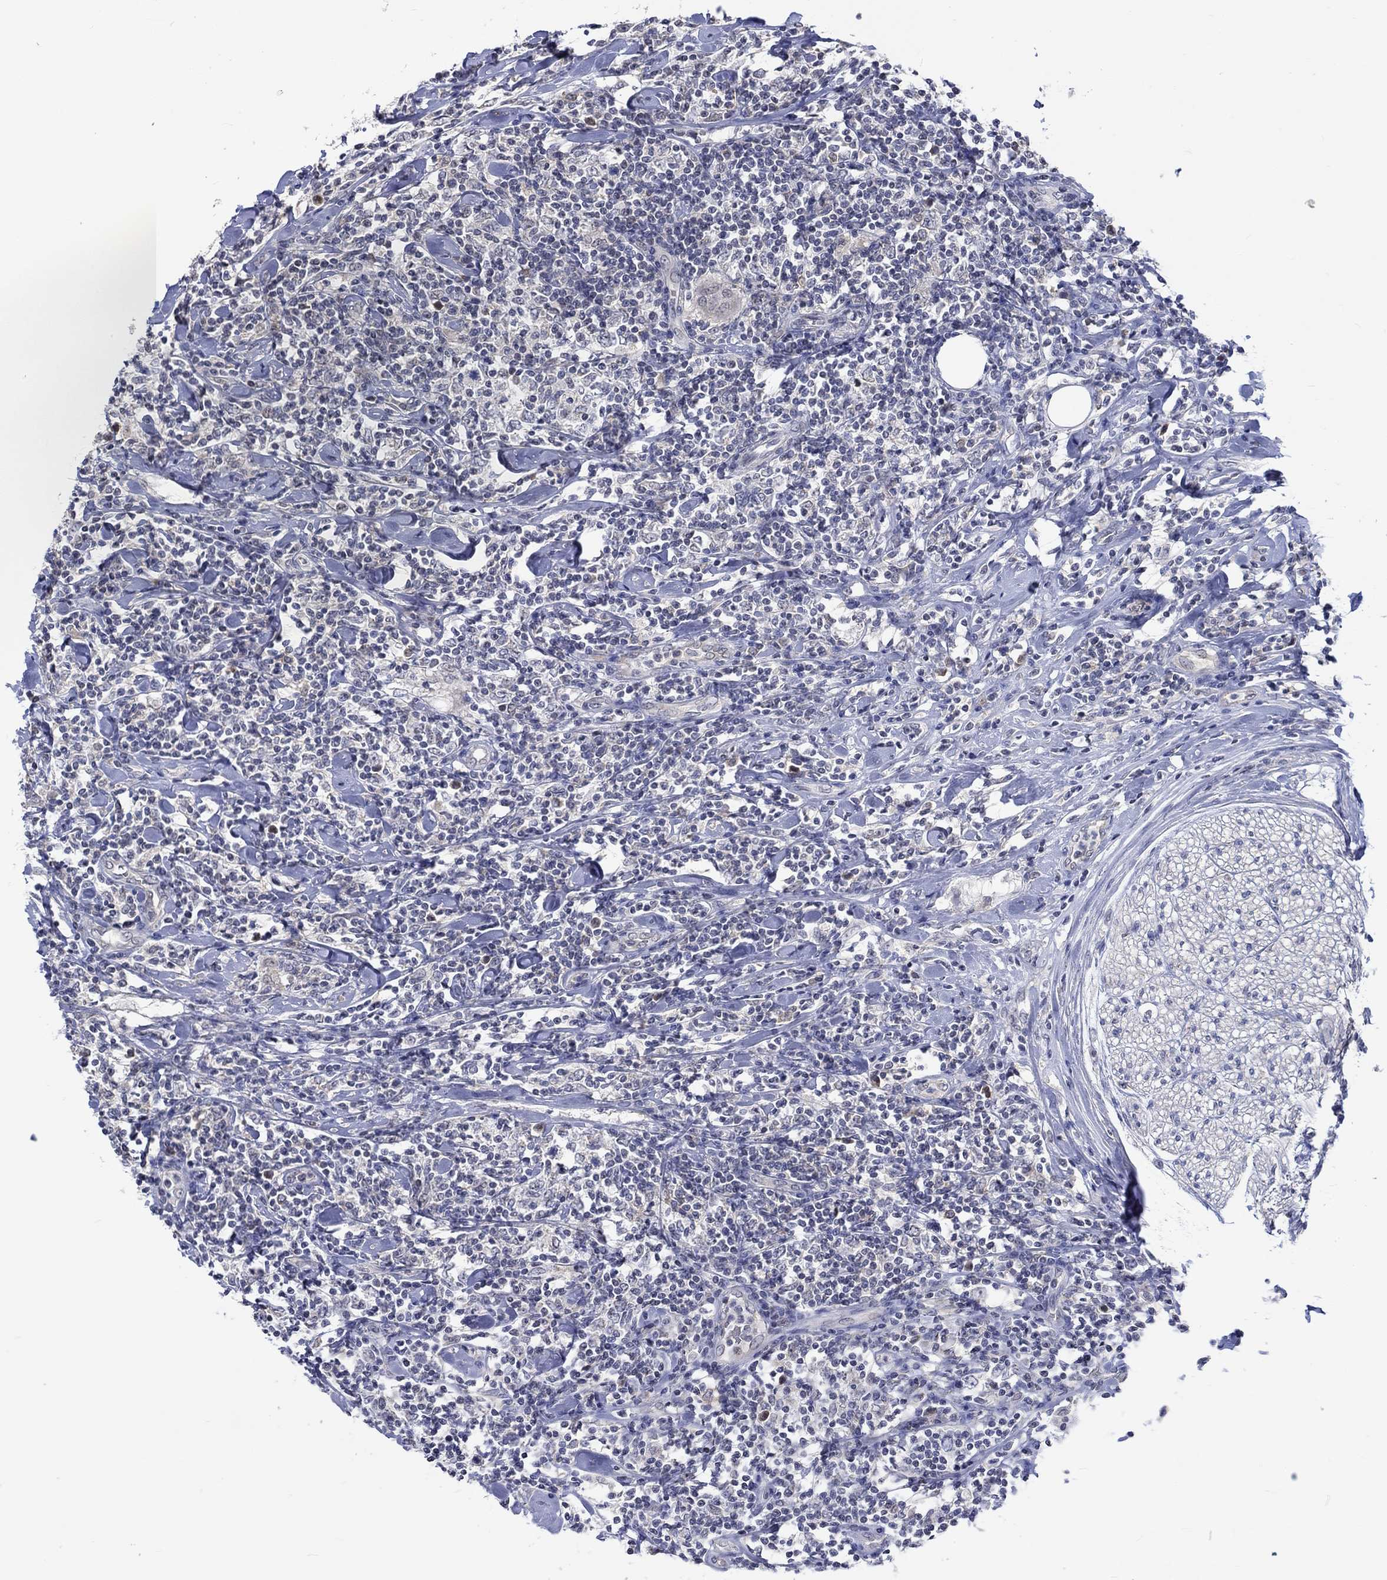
{"staining": {"intensity": "negative", "quantity": "none", "location": "none"}, "tissue": "lymphoma", "cell_type": "Tumor cells", "image_type": "cancer", "snomed": [{"axis": "morphology", "description": "Malignant lymphoma, non-Hodgkin's type, High grade"}, {"axis": "topography", "description": "Lymph node"}], "caption": "Immunohistochemical staining of lymphoma reveals no significant staining in tumor cells.", "gene": "WASF1", "patient": {"sex": "female", "age": 84}}